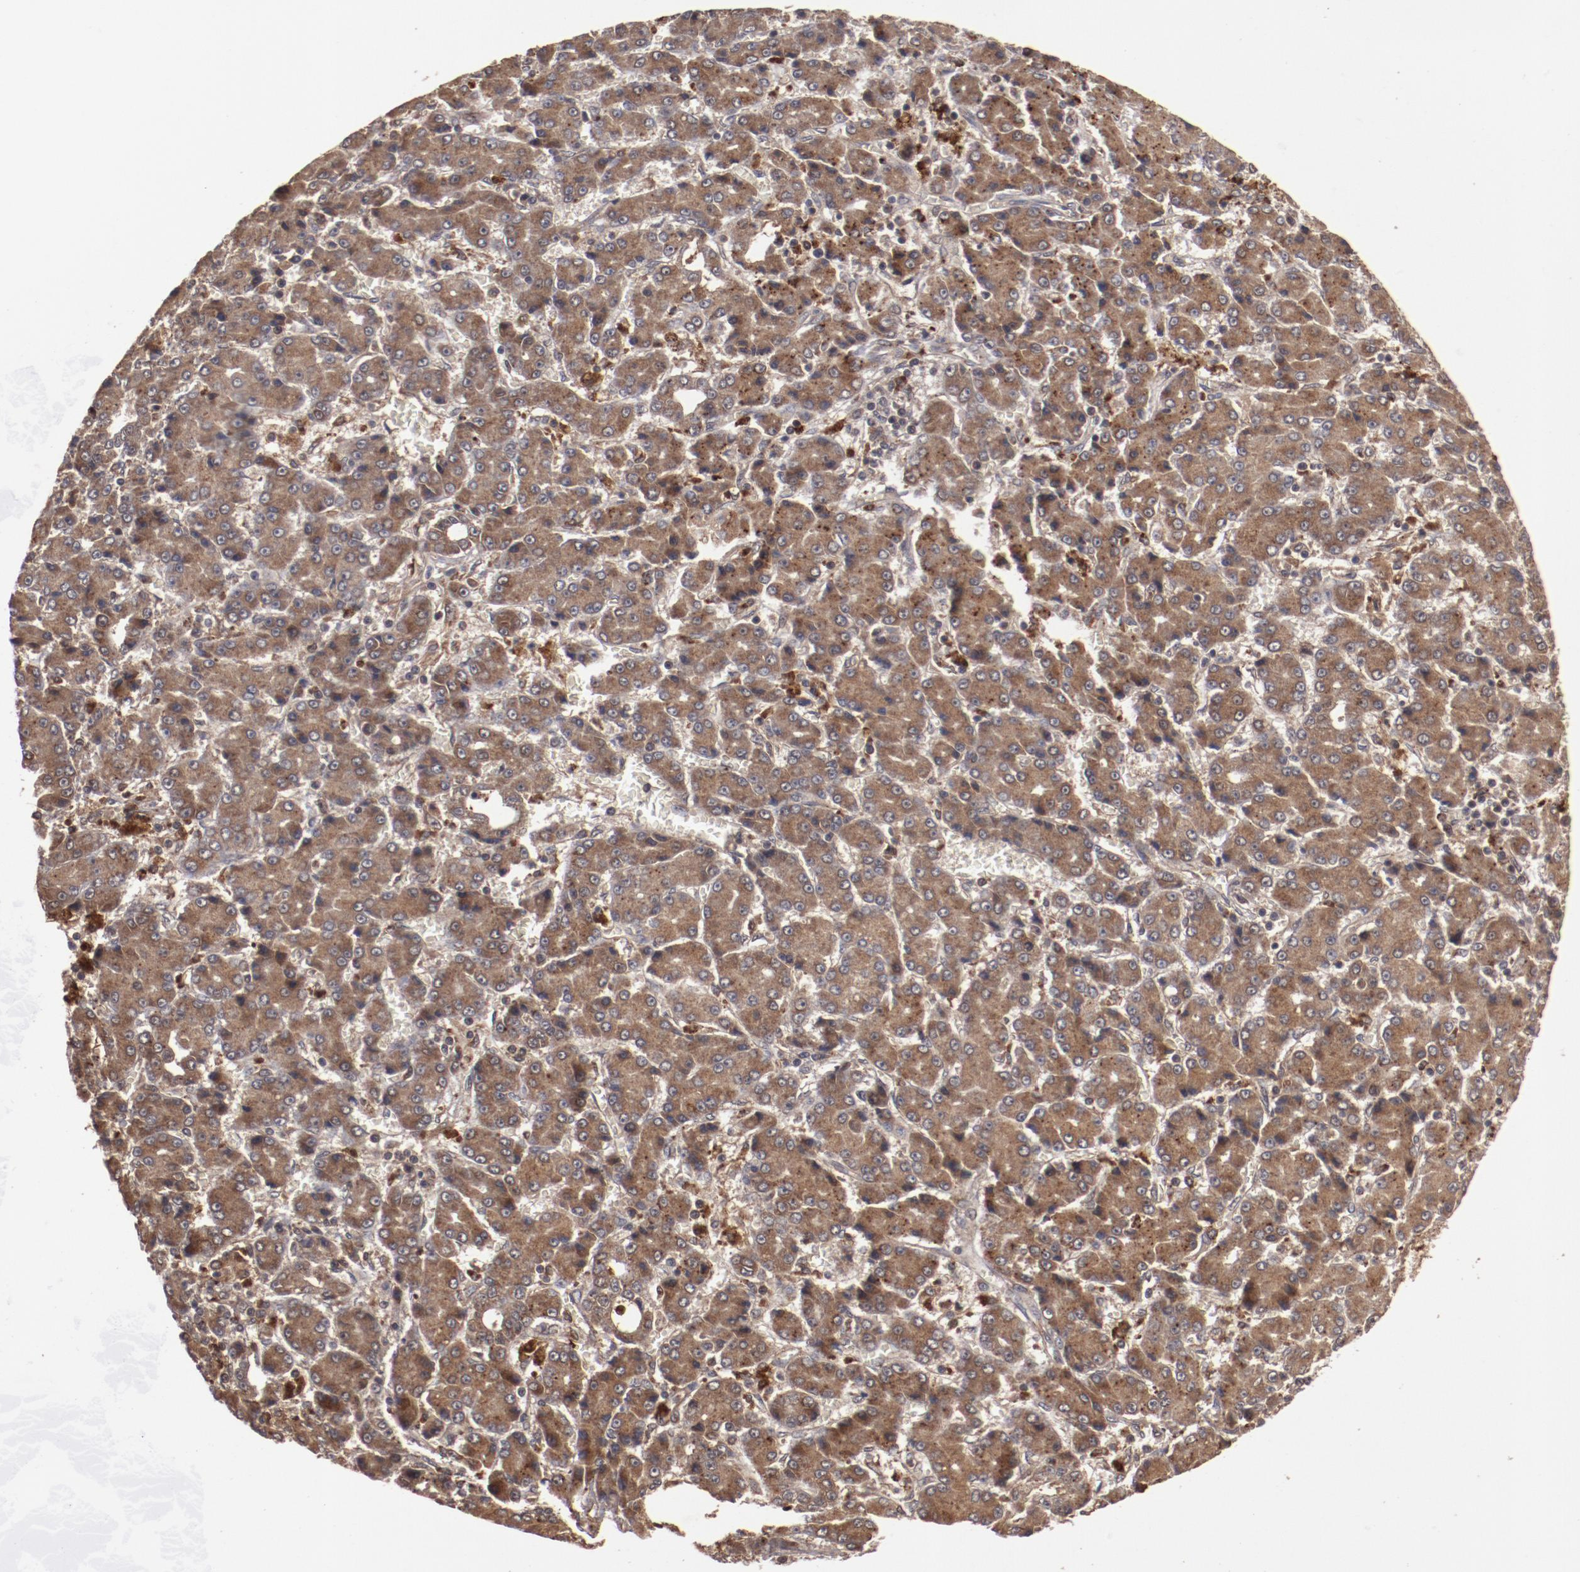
{"staining": {"intensity": "strong", "quantity": ">75%", "location": "cytoplasmic/membranous"}, "tissue": "liver cancer", "cell_type": "Tumor cells", "image_type": "cancer", "snomed": [{"axis": "morphology", "description": "Carcinoma, Hepatocellular, NOS"}, {"axis": "topography", "description": "Liver"}], "caption": "Hepatocellular carcinoma (liver) tissue shows strong cytoplasmic/membranous positivity in about >75% of tumor cells", "gene": "TENM1", "patient": {"sex": "male", "age": 69}}